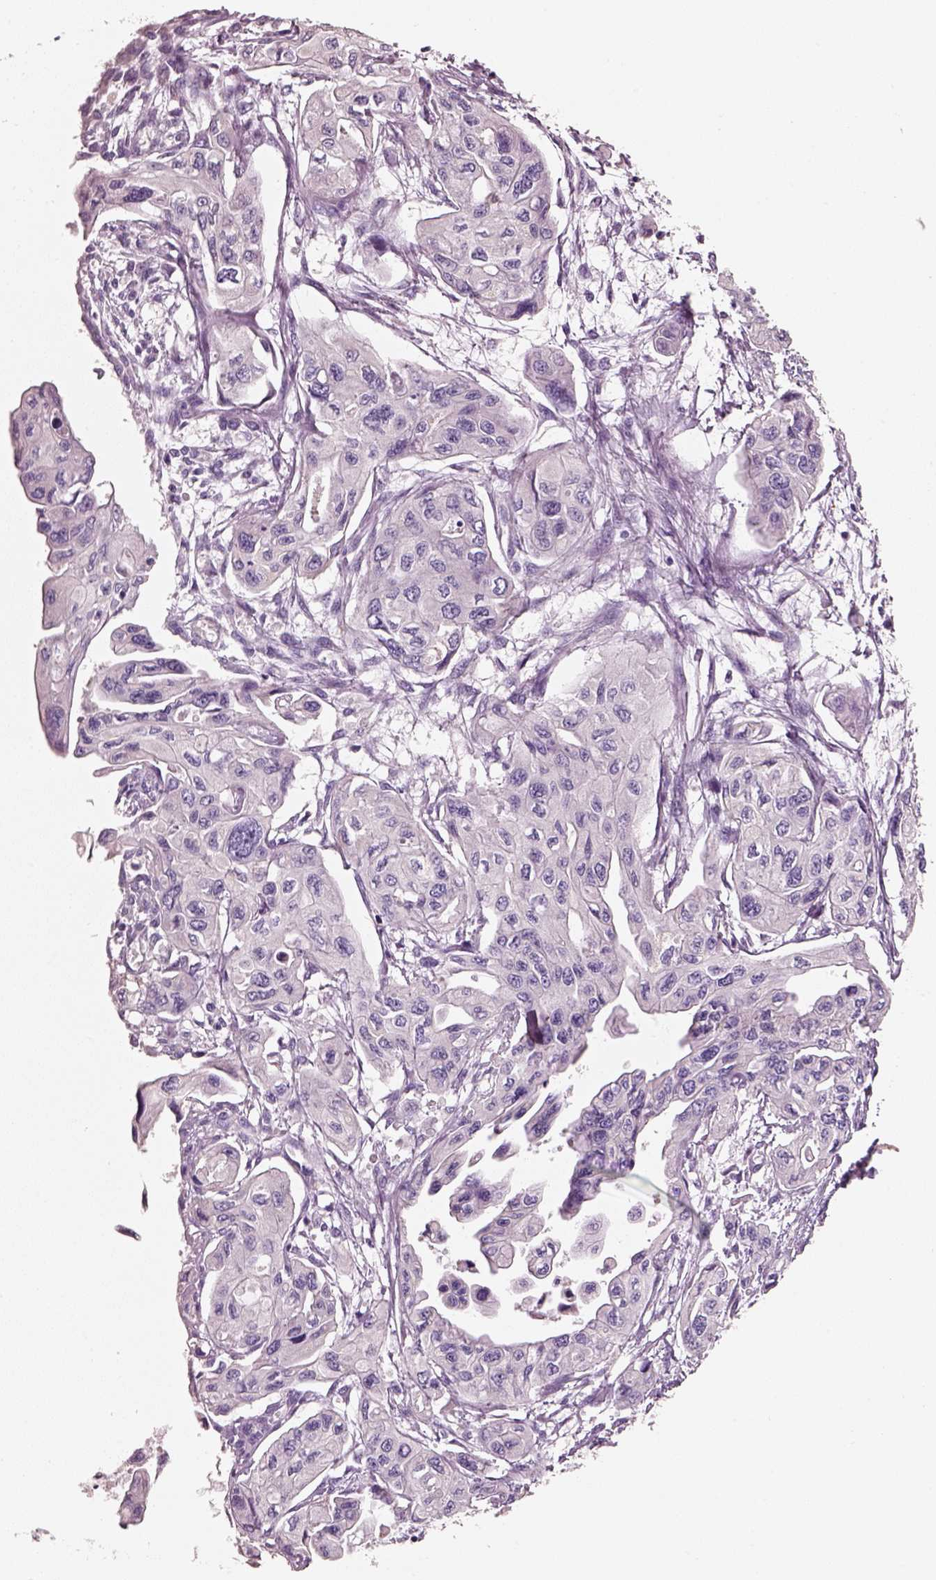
{"staining": {"intensity": "negative", "quantity": "none", "location": "none"}, "tissue": "pancreatic cancer", "cell_type": "Tumor cells", "image_type": "cancer", "snomed": [{"axis": "morphology", "description": "Adenocarcinoma, NOS"}, {"axis": "topography", "description": "Pancreas"}], "caption": "IHC of pancreatic cancer shows no expression in tumor cells. (Immunohistochemistry, brightfield microscopy, high magnification).", "gene": "PNOC", "patient": {"sex": "female", "age": 76}}